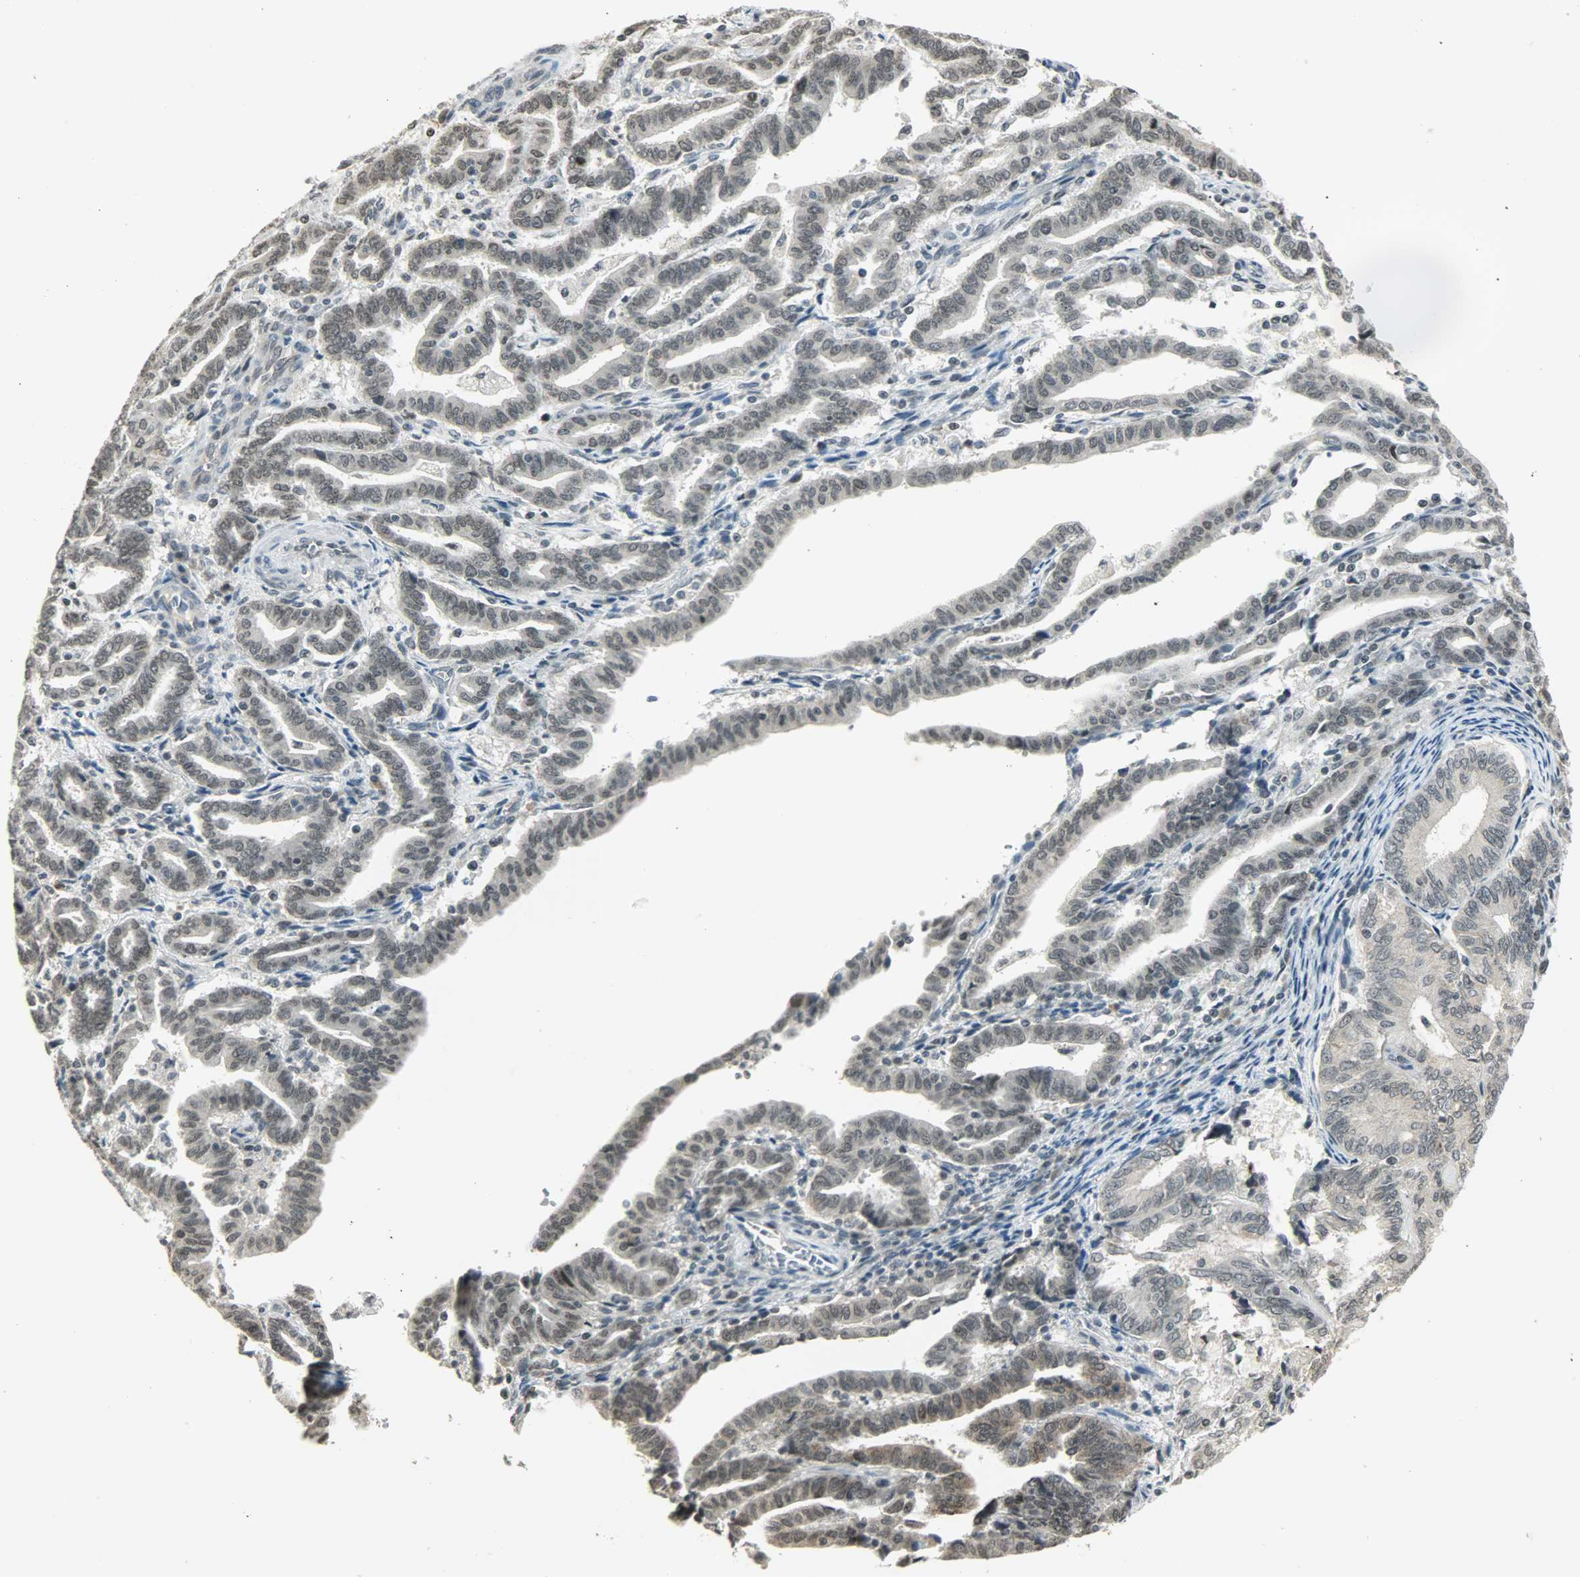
{"staining": {"intensity": "weak", "quantity": "25%-75%", "location": "nuclear"}, "tissue": "endometrial cancer", "cell_type": "Tumor cells", "image_type": "cancer", "snomed": [{"axis": "morphology", "description": "Adenocarcinoma, NOS"}, {"axis": "topography", "description": "Uterus"}], "caption": "Immunohistochemical staining of human endometrial cancer (adenocarcinoma) exhibits weak nuclear protein positivity in approximately 25%-75% of tumor cells. (Brightfield microscopy of DAB IHC at high magnification).", "gene": "SMARCA5", "patient": {"sex": "female", "age": 83}}